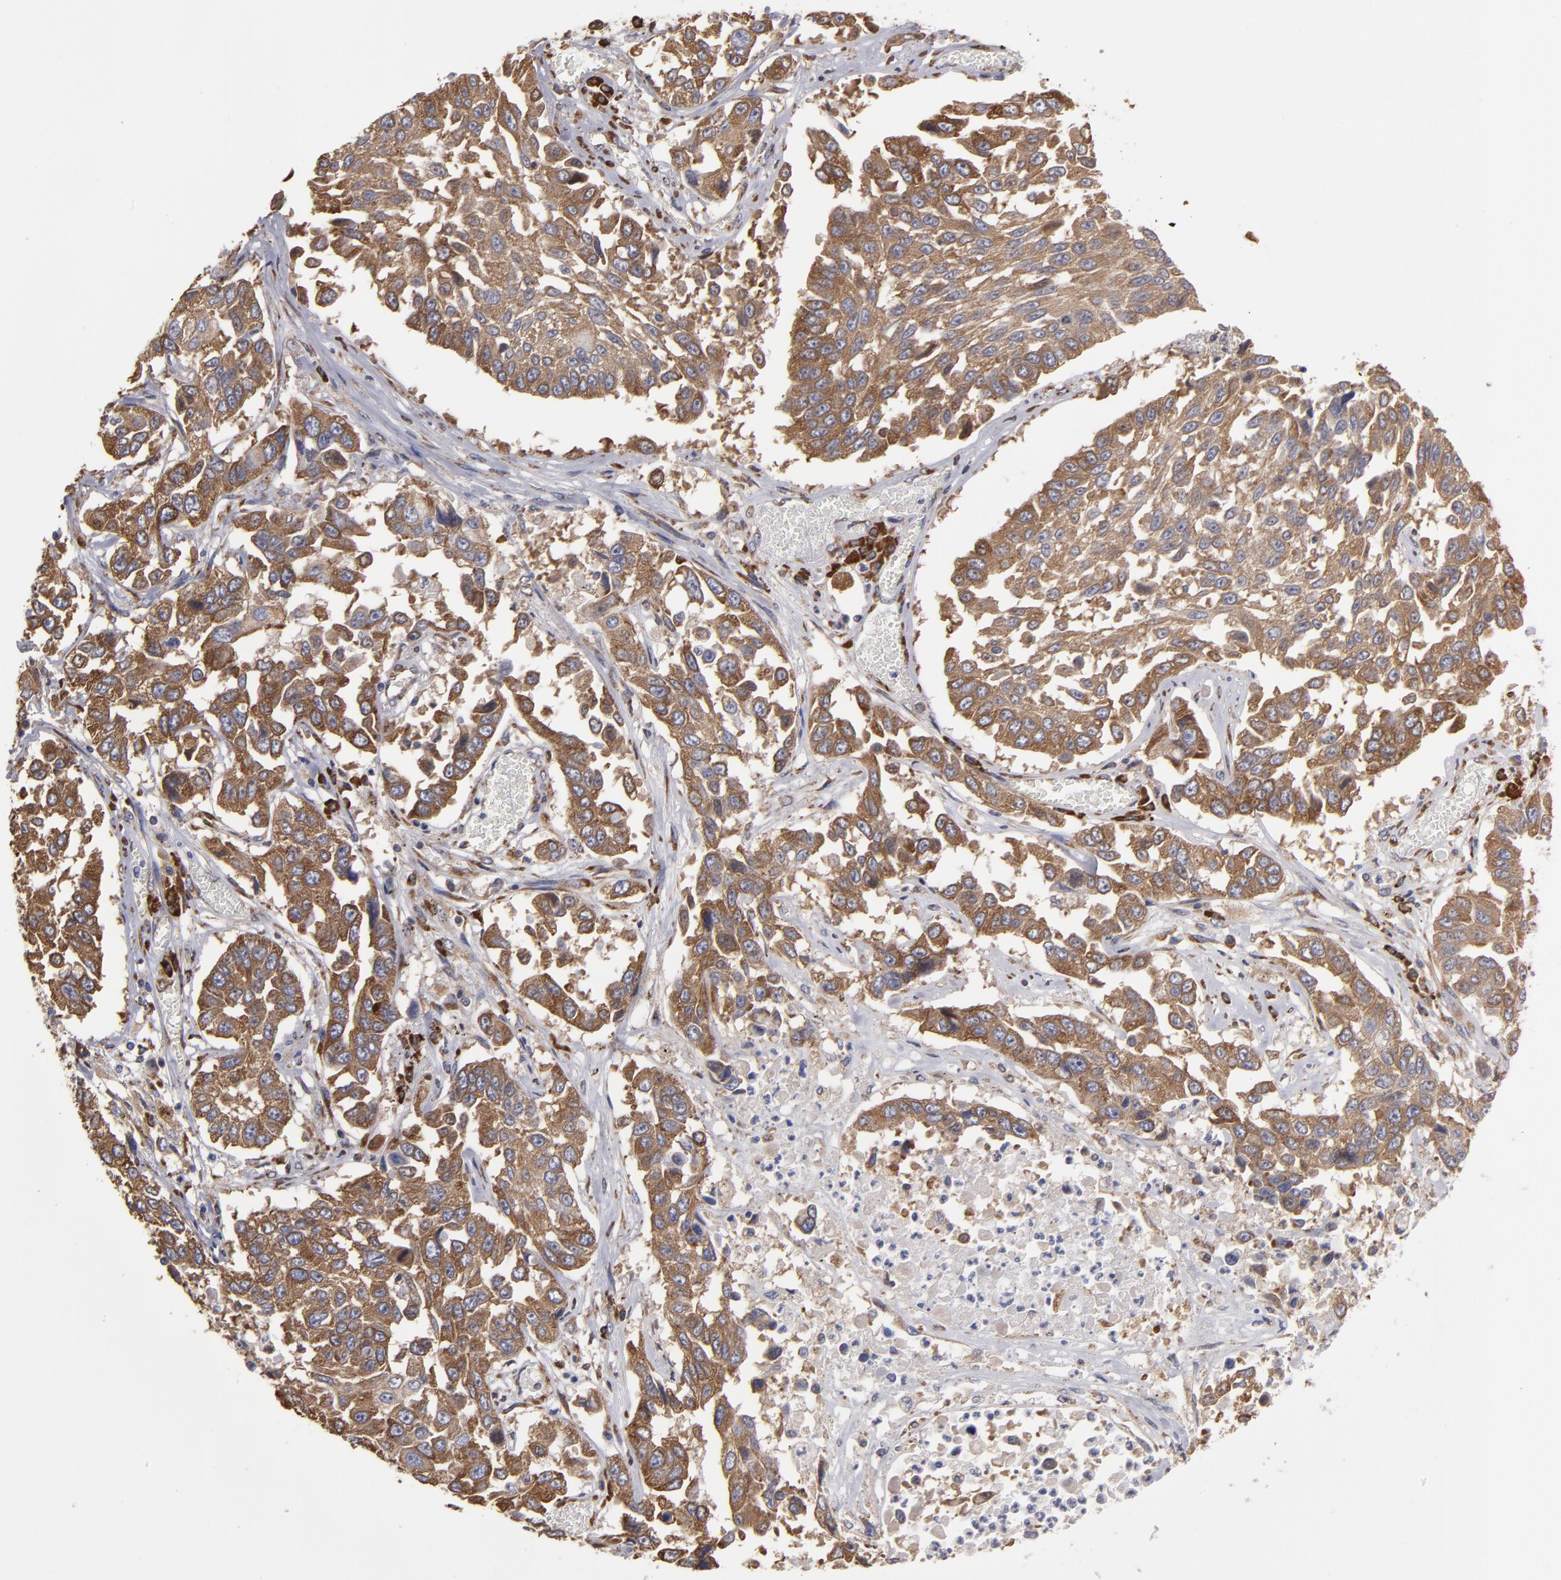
{"staining": {"intensity": "strong", "quantity": ">75%", "location": "cytoplasmic/membranous"}, "tissue": "lung cancer", "cell_type": "Tumor cells", "image_type": "cancer", "snomed": [{"axis": "morphology", "description": "Squamous cell carcinoma, NOS"}, {"axis": "topography", "description": "Lung"}], "caption": "The micrograph shows immunohistochemical staining of squamous cell carcinoma (lung). There is strong cytoplasmic/membranous expression is present in about >75% of tumor cells. Ihc stains the protein in brown and the nuclei are stained blue.", "gene": "SND1", "patient": {"sex": "male", "age": 71}}